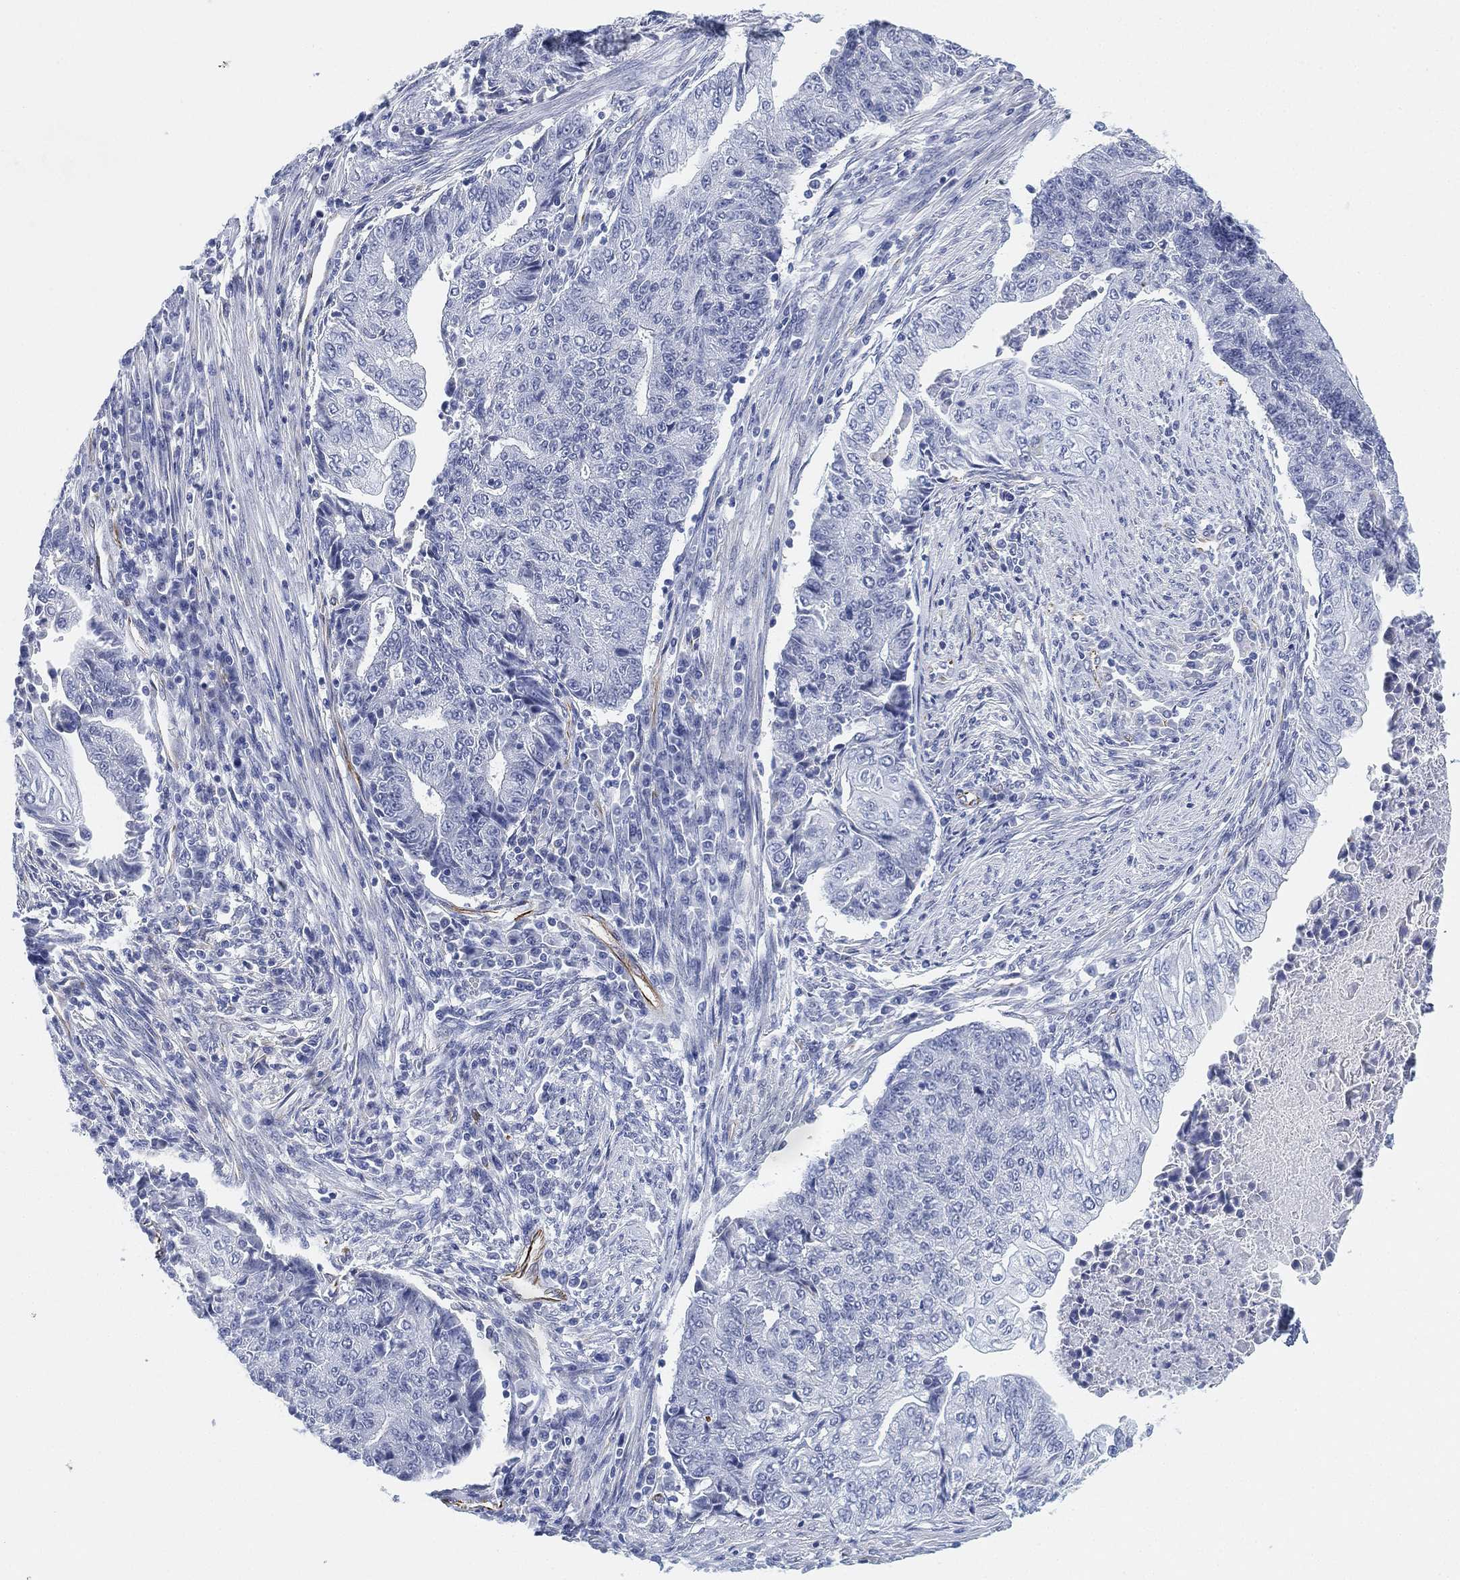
{"staining": {"intensity": "negative", "quantity": "none", "location": "none"}, "tissue": "endometrial cancer", "cell_type": "Tumor cells", "image_type": "cancer", "snomed": [{"axis": "morphology", "description": "Adenocarcinoma, NOS"}, {"axis": "topography", "description": "Uterus"}, {"axis": "topography", "description": "Endometrium"}], "caption": "A high-resolution photomicrograph shows immunohistochemistry staining of endometrial cancer, which displays no significant staining in tumor cells.", "gene": "PSKH2", "patient": {"sex": "female", "age": 54}}